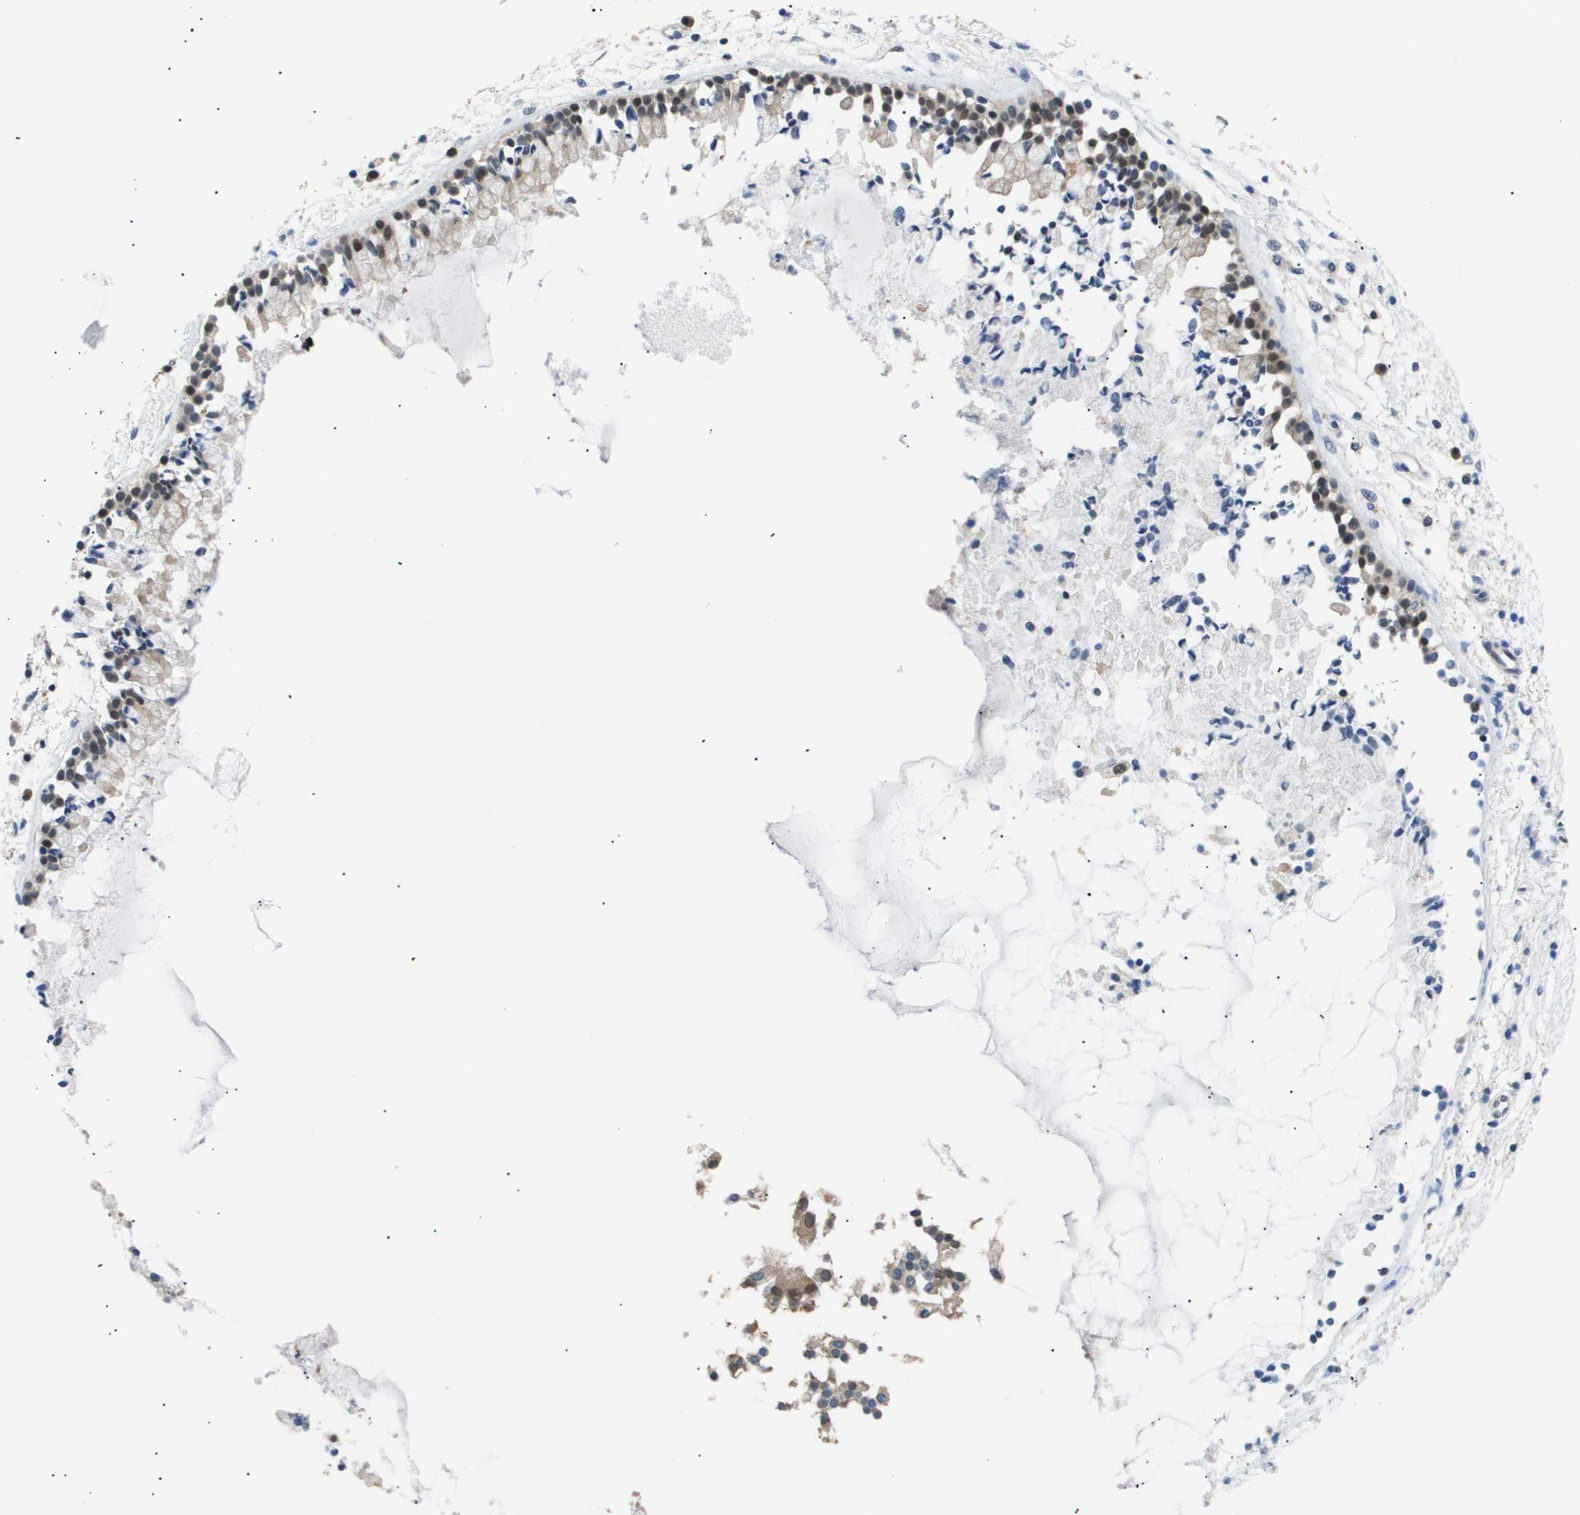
{"staining": {"intensity": "moderate", "quantity": ">75%", "location": "cytoplasmic/membranous,nuclear"}, "tissue": "nasopharynx", "cell_type": "Respiratory epithelial cells", "image_type": "normal", "snomed": [{"axis": "morphology", "description": "Normal tissue, NOS"}, {"axis": "topography", "description": "Nasopharynx"}], "caption": "Protein staining exhibits moderate cytoplasmic/membranous,nuclear expression in approximately >75% of respiratory epithelial cells in unremarkable nasopharynx. (DAB (3,3'-diaminobenzidine) IHC with brightfield microscopy, high magnification).", "gene": "AKR1A1", "patient": {"sex": "male", "age": 21}}